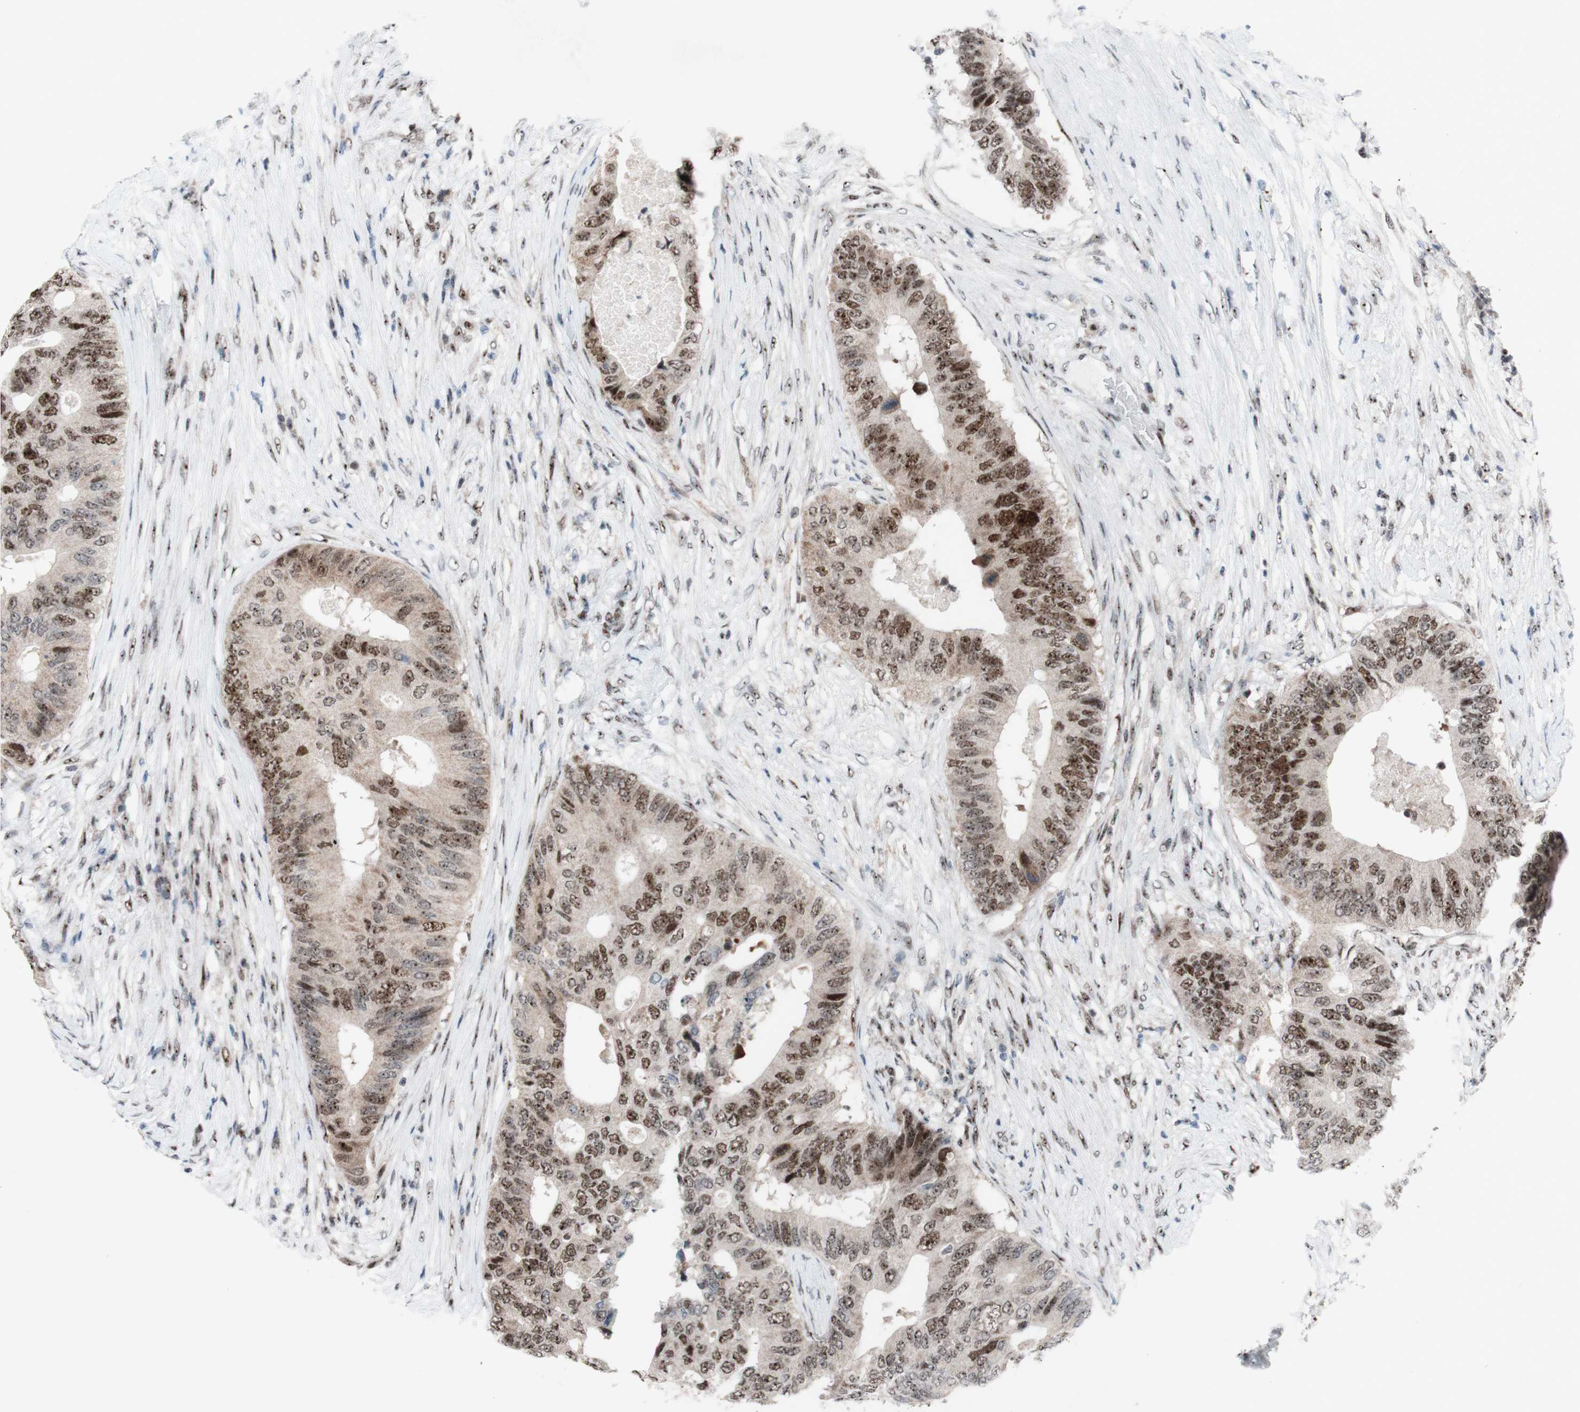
{"staining": {"intensity": "moderate", "quantity": ">75%", "location": "nuclear"}, "tissue": "colorectal cancer", "cell_type": "Tumor cells", "image_type": "cancer", "snomed": [{"axis": "morphology", "description": "Adenocarcinoma, NOS"}, {"axis": "topography", "description": "Colon"}], "caption": "Approximately >75% of tumor cells in colorectal adenocarcinoma demonstrate moderate nuclear protein positivity as visualized by brown immunohistochemical staining.", "gene": "POLR1A", "patient": {"sex": "male", "age": 71}}